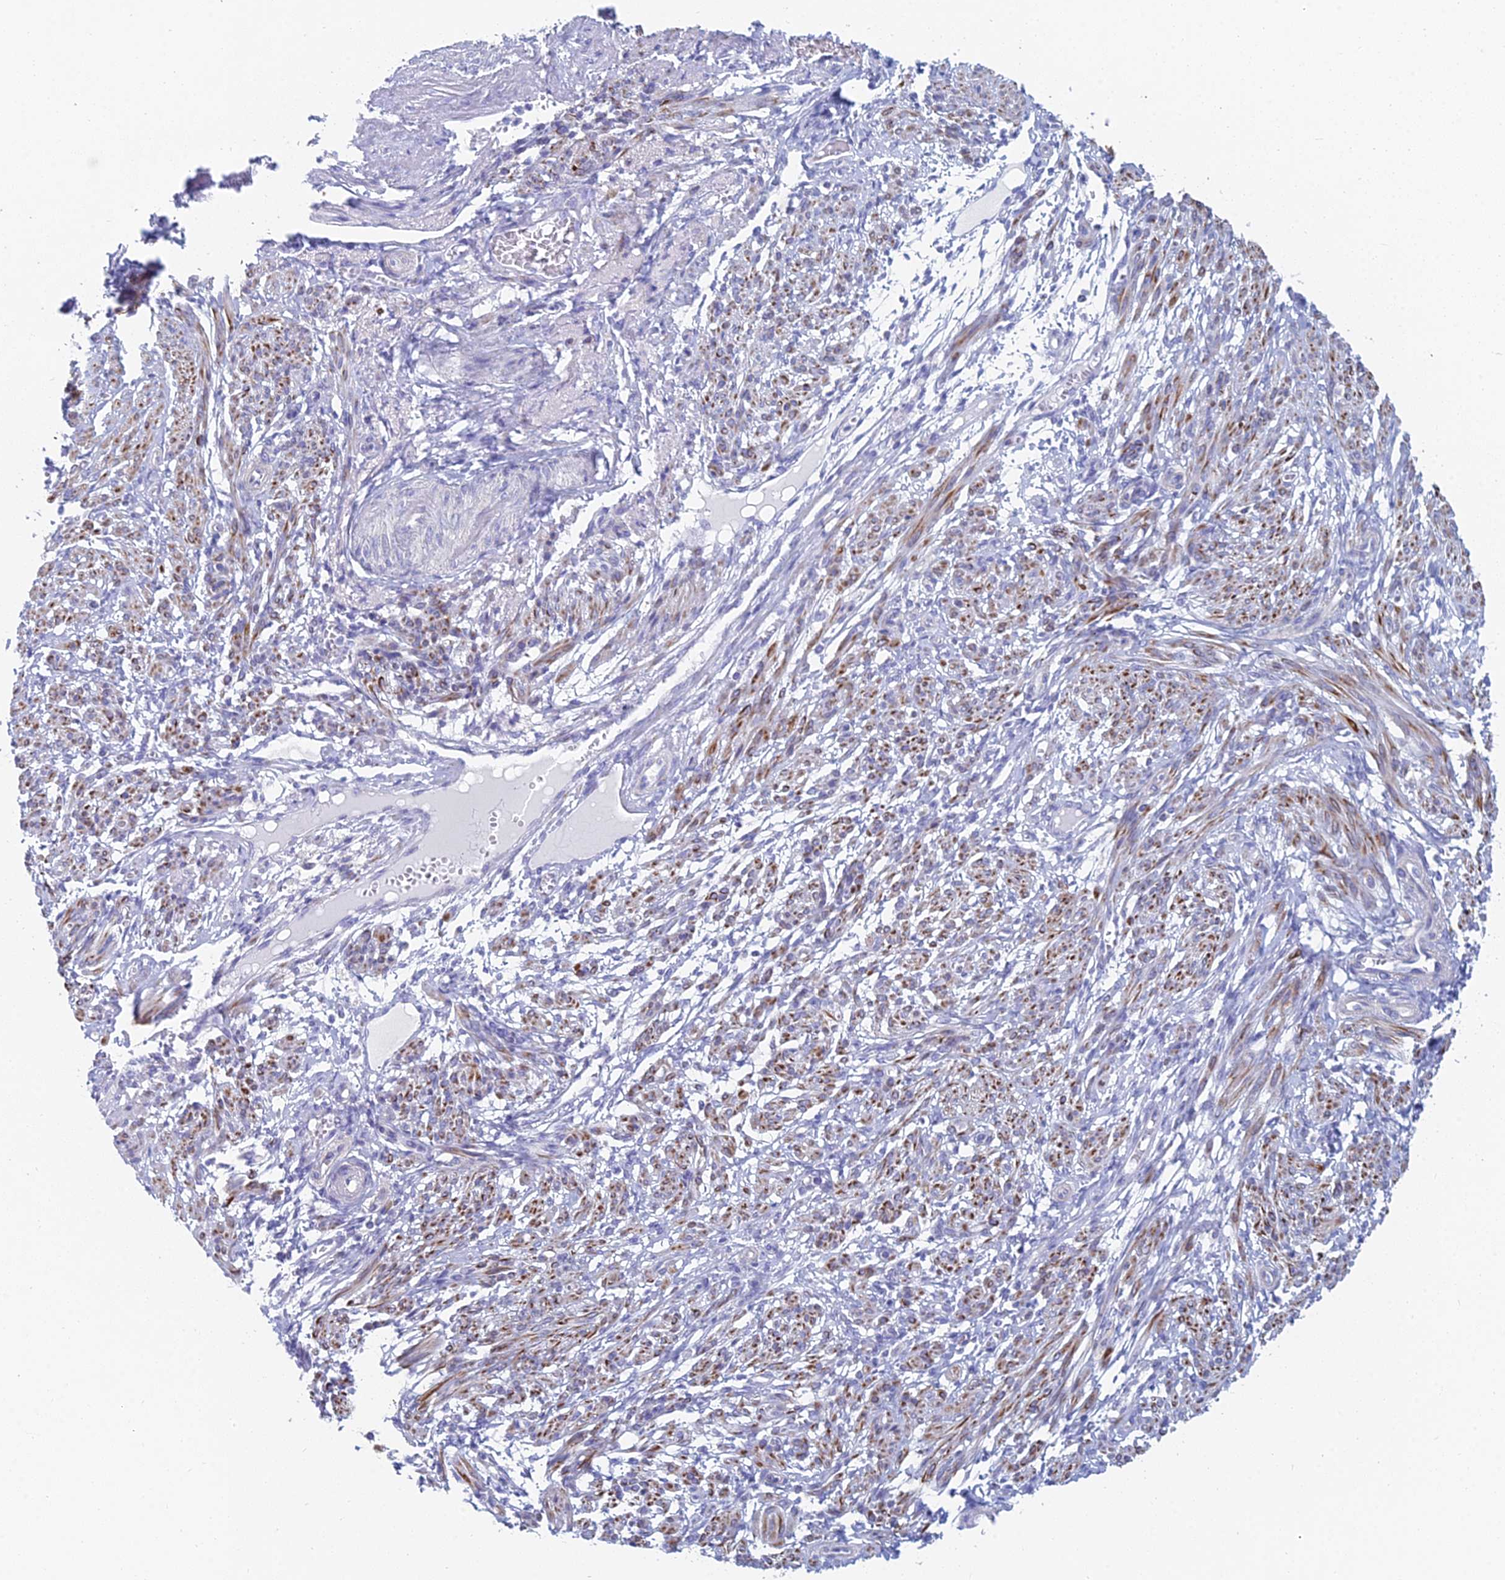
{"staining": {"intensity": "moderate", "quantity": "25%-75%", "location": "cytoplasmic/membranous"}, "tissue": "smooth muscle", "cell_type": "Smooth muscle cells", "image_type": "normal", "snomed": [{"axis": "morphology", "description": "Normal tissue, NOS"}, {"axis": "topography", "description": "Smooth muscle"}], "caption": "Human smooth muscle stained with a protein marker reveals moderate staining in smooth muscle cells.", "gene": "ACSM1", "patient": {"sex": "female", "age": 39}}